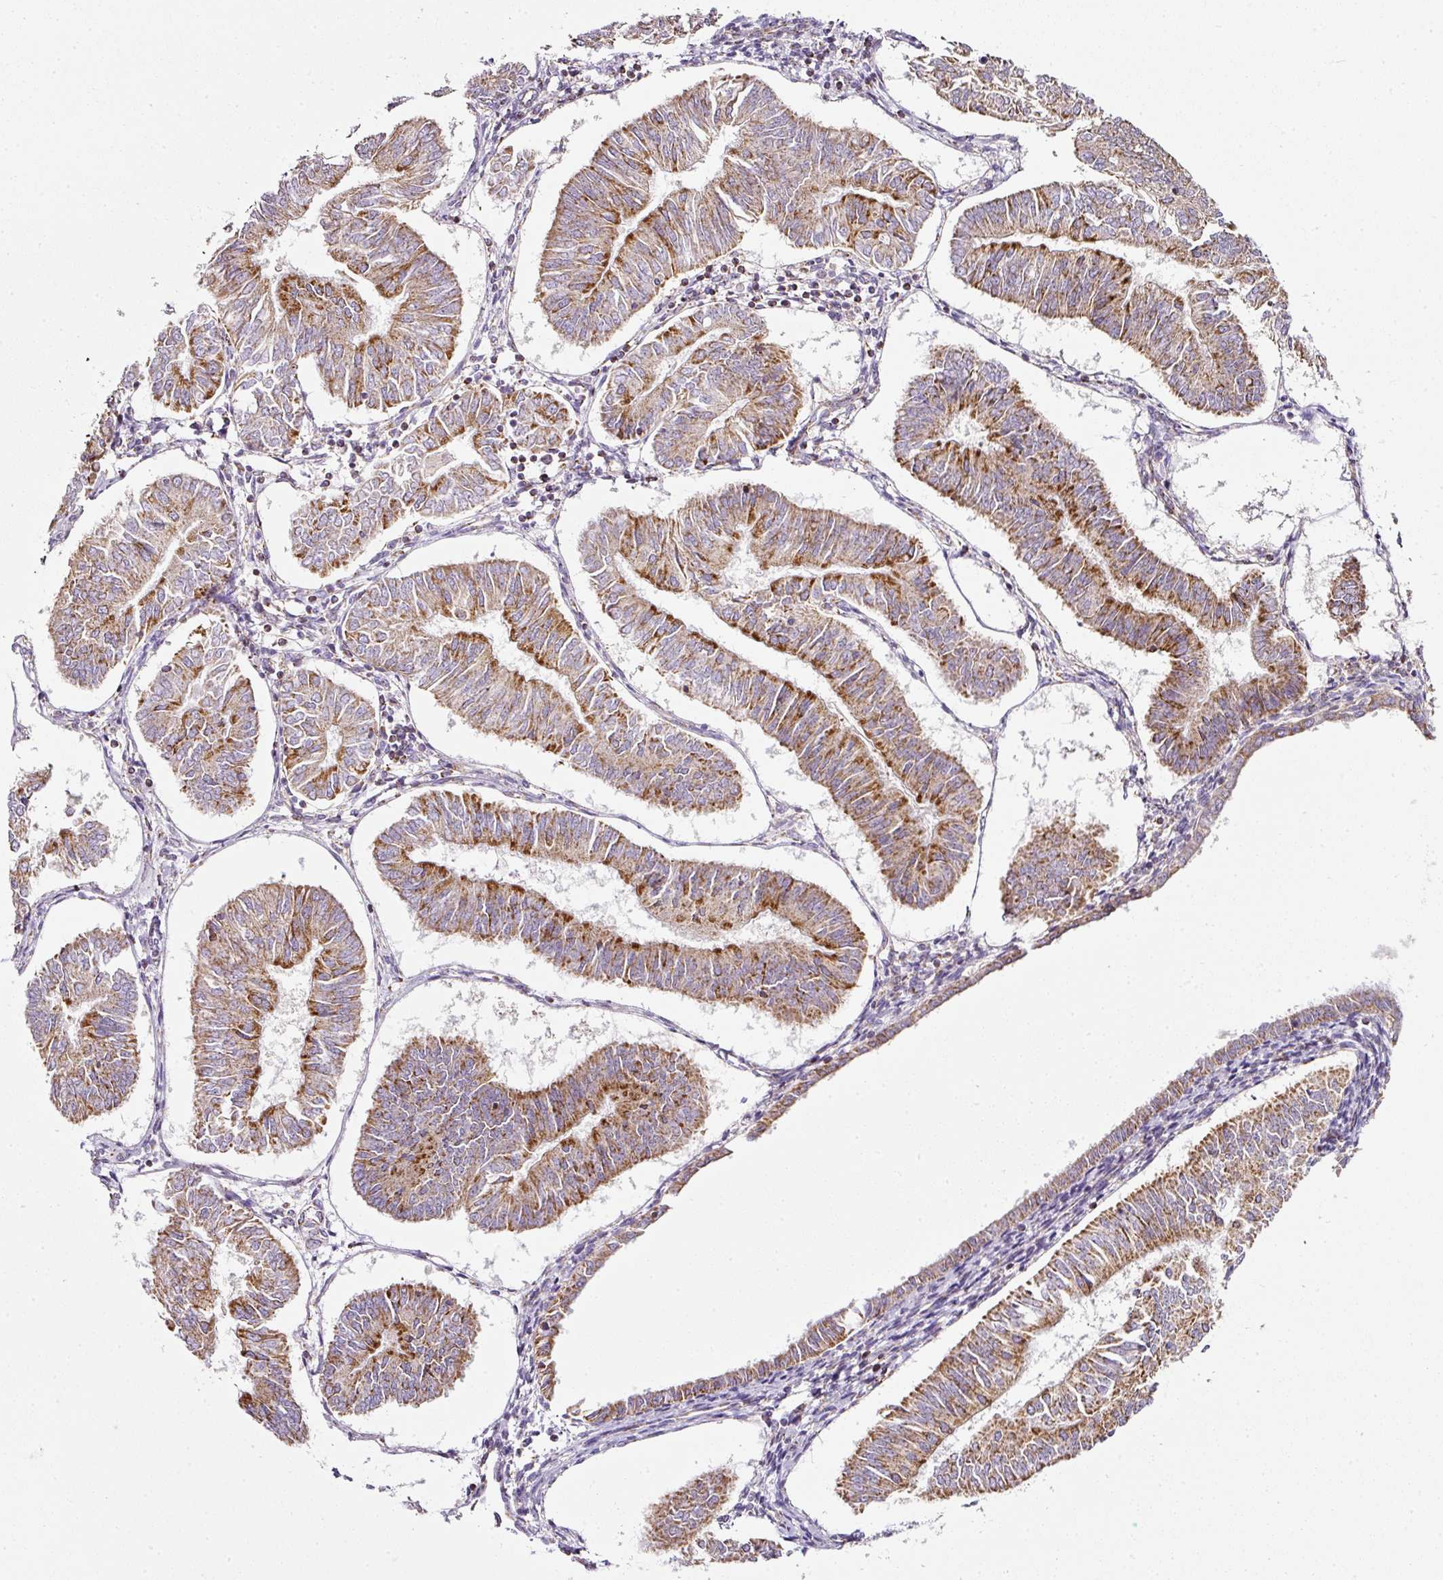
{"staining": {"intensity": "moderate", "quantity": ">75%", "location": "cytoplasmic/membranous"}, "tissue": "endometrial cancer", "cell_type": "Tumor cells", "image_type": "cancer", "snomed": [{"axis": "morphology", "description": "Adenocarcinoma, NOS"}, {"axis": "topography", "description": "Endometrium"}], "caption": "Immunohistochemistry image of neoplastic tissue: endometrial cancer stained using immunohistochemistry shows medium levels of moderate protein expression localized specifically in the cytoplasmic/membranous of tumor cells, appearing as a cytoplasmic/membranous brown color.", "gene": "SDHA", "patient": {"sex": "female", "age": 58}}